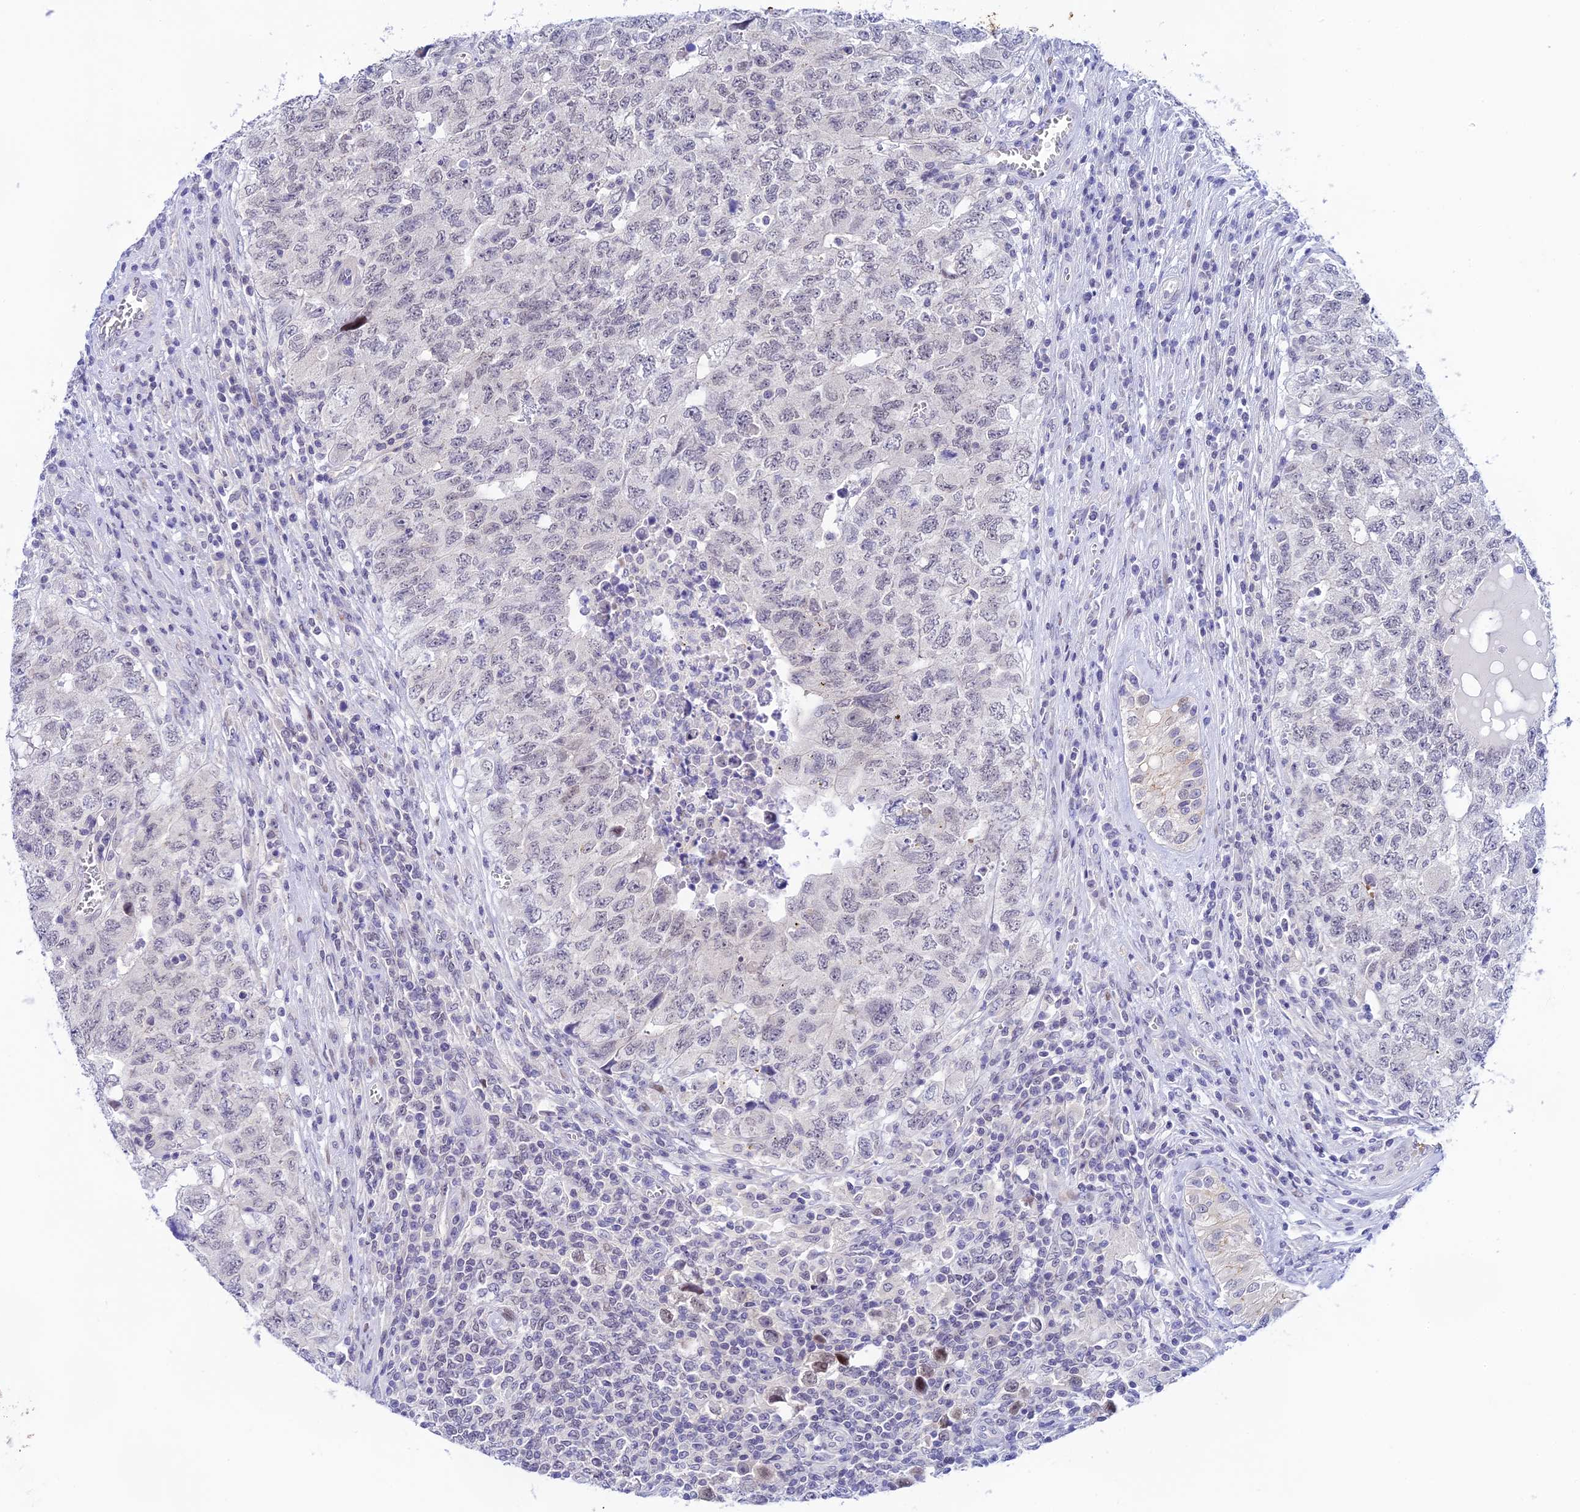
{"staining": {"intensity": "negative", "quantity": "none", "location": "none"}, "tissue": "testis cancer", "cell_type": "Tumor cells", "image_type": "cancer", "snomed": [{"axis": "morphology", "description": "Carcinoma, Embryonal, NOS"}, {"axis": "topography", "description": "Testis"}], "caption": "High magnification brightfield microscopy of testis embryonal carcinoma stained with DAB (3,3'-diaminobenzidine) (brown) and counterstained with hematoxylin (blue): tumor cells show no significant expression.", "gene": "RASGEF1B", "patient": {"sex": "male", "age": 34}}